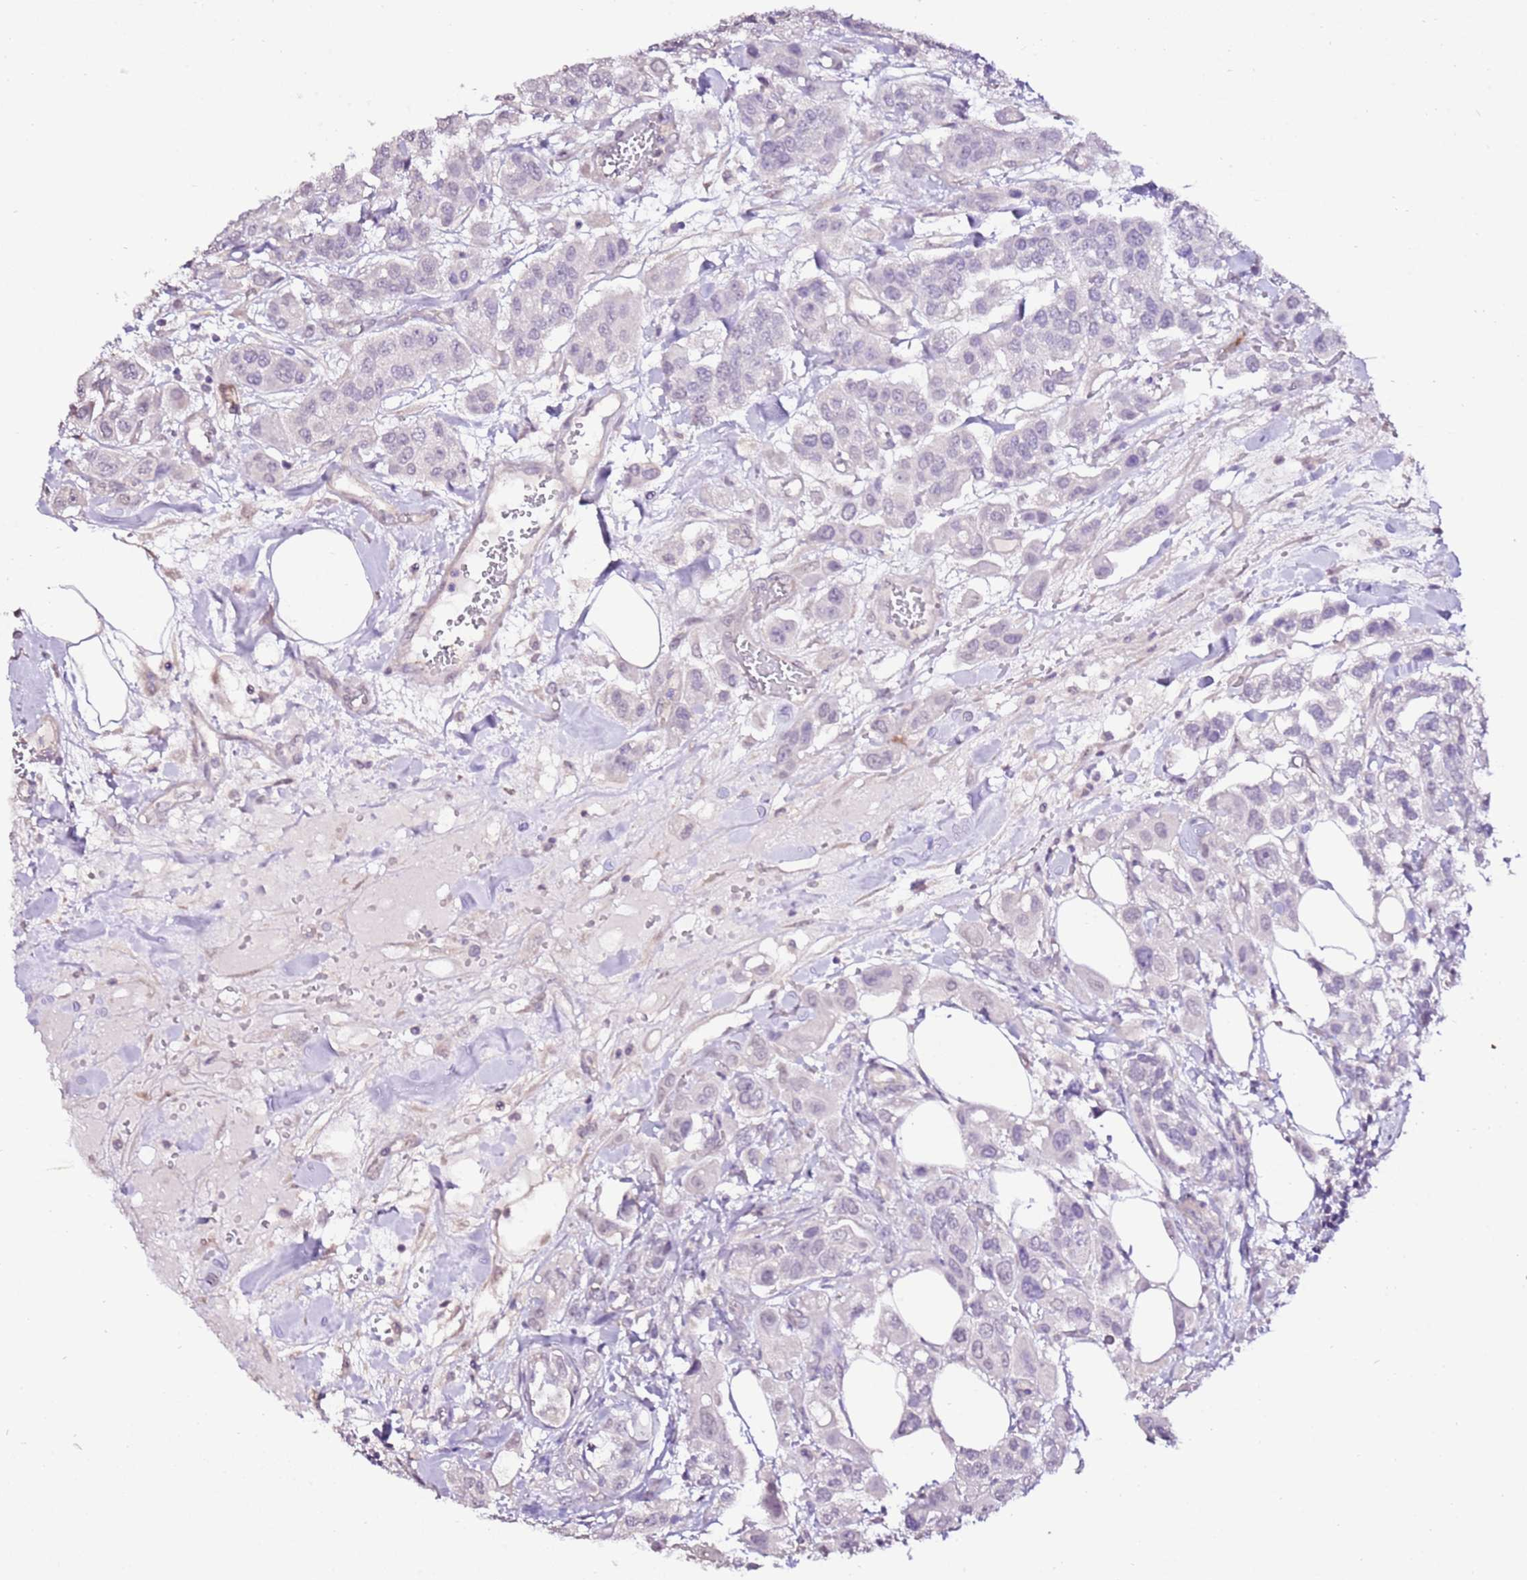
{"staining": {"intensity": "negative", "quantity": "none", "location": "none"}, "tissue": "urothelial cancer", "cell_type": "Tumor cells", "image_type": "cancer", "snomed": [{"axis": "morphology", "description": "Urothelial carcinoma, High grade"}, {"axis": "topography", "description": "Urinary bladder"}], "caption": "Immunohistochemical staining of human urothelial cancer reveals no significant staining in tumor cells.", "gene": "ART5", "patient": {"sex": "male", "age": 67}}